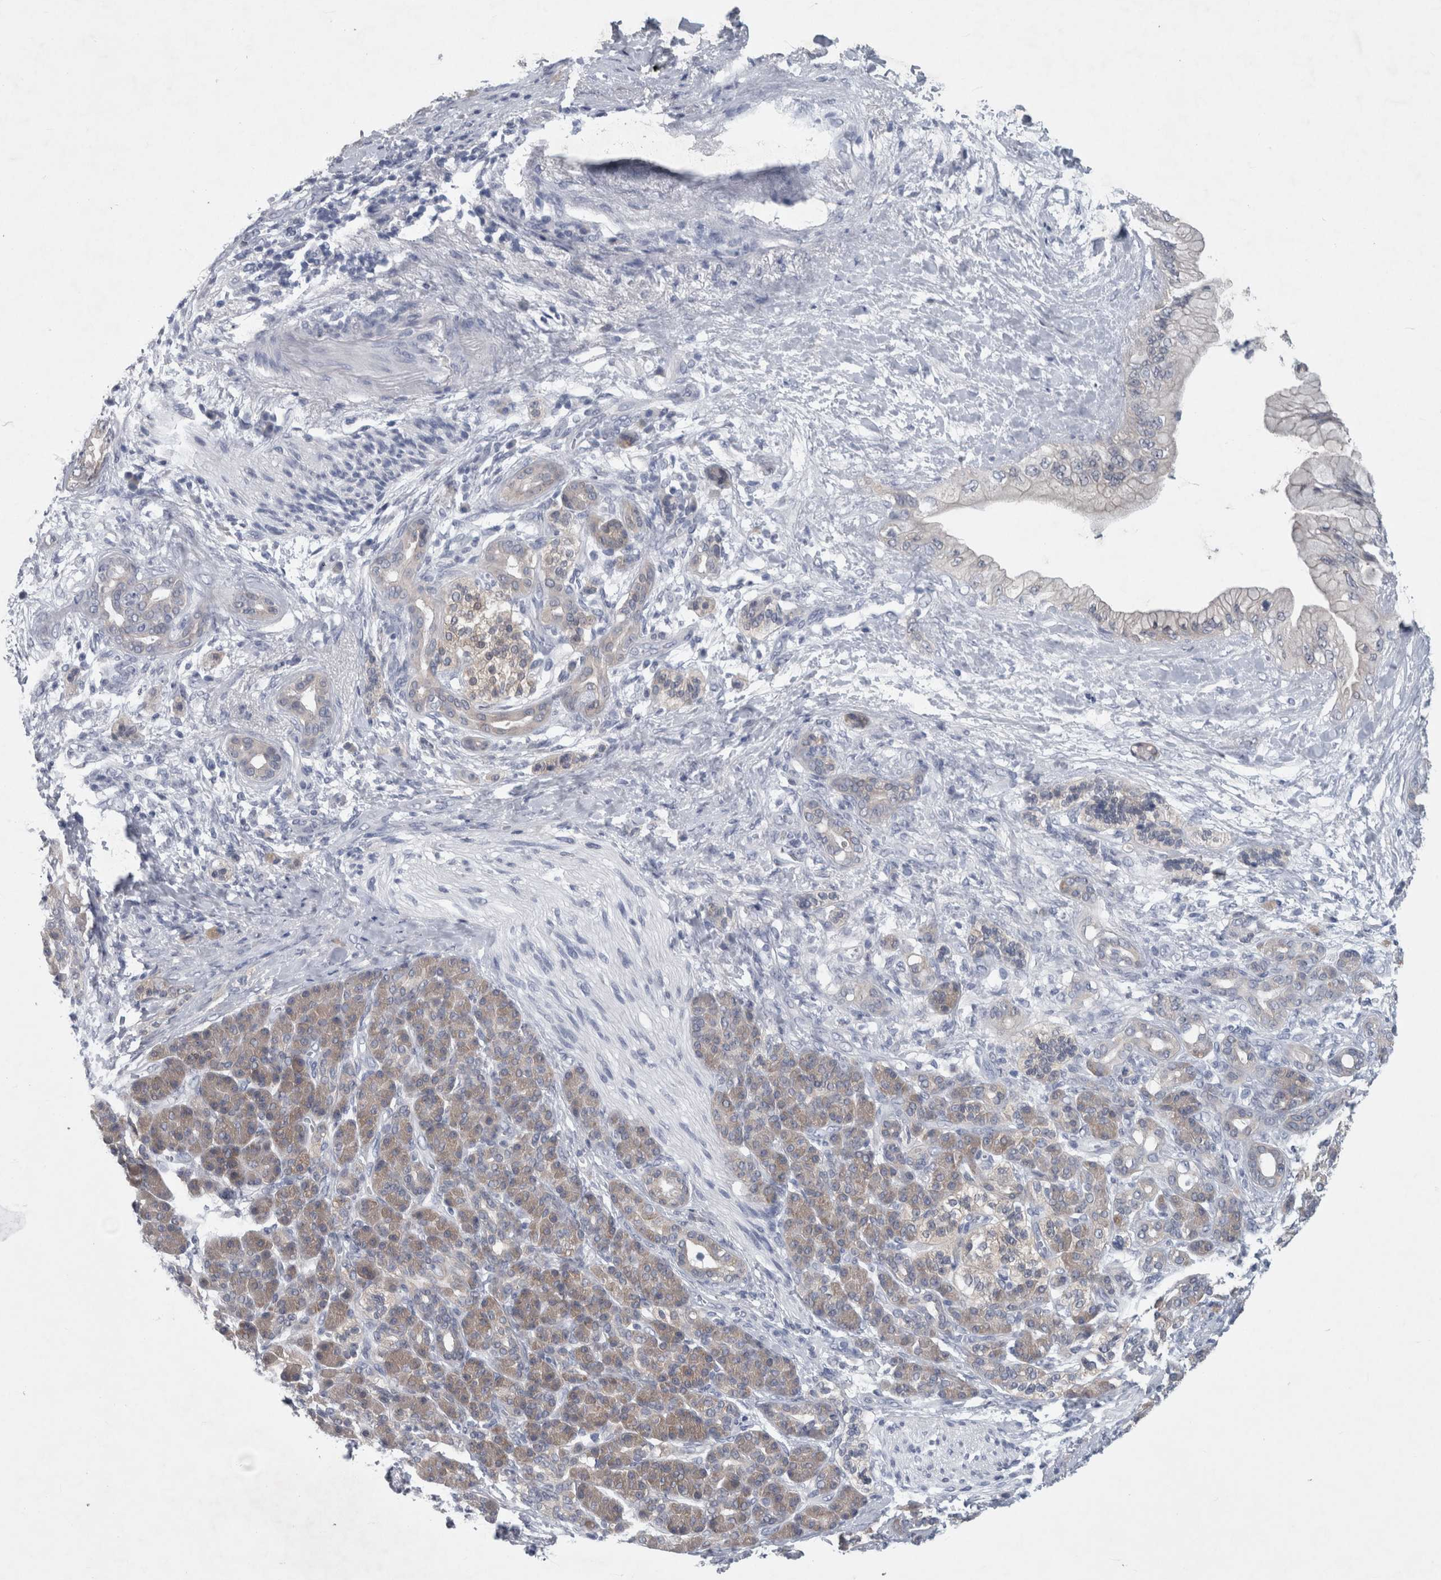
{"staining": {"intensity": "negative", "quantity": "none", "location": "none"}, "tissue": "pancreatic cancer", "cell_type": "Tumor cells", "image_type": "cancer", "snomed": [{"axis": "morphology", "description": "Adenocarcinoma, NOS"}, {"axis": "topography", "description": "Pancreas"}], "caption": "Photomicrograph shows no significant protein staining in tumor cells of pancreatic cancer. Nuclei are stained in blue.", "gene": "FAM83H", "patient": {"sex": "male", "age": 59}}